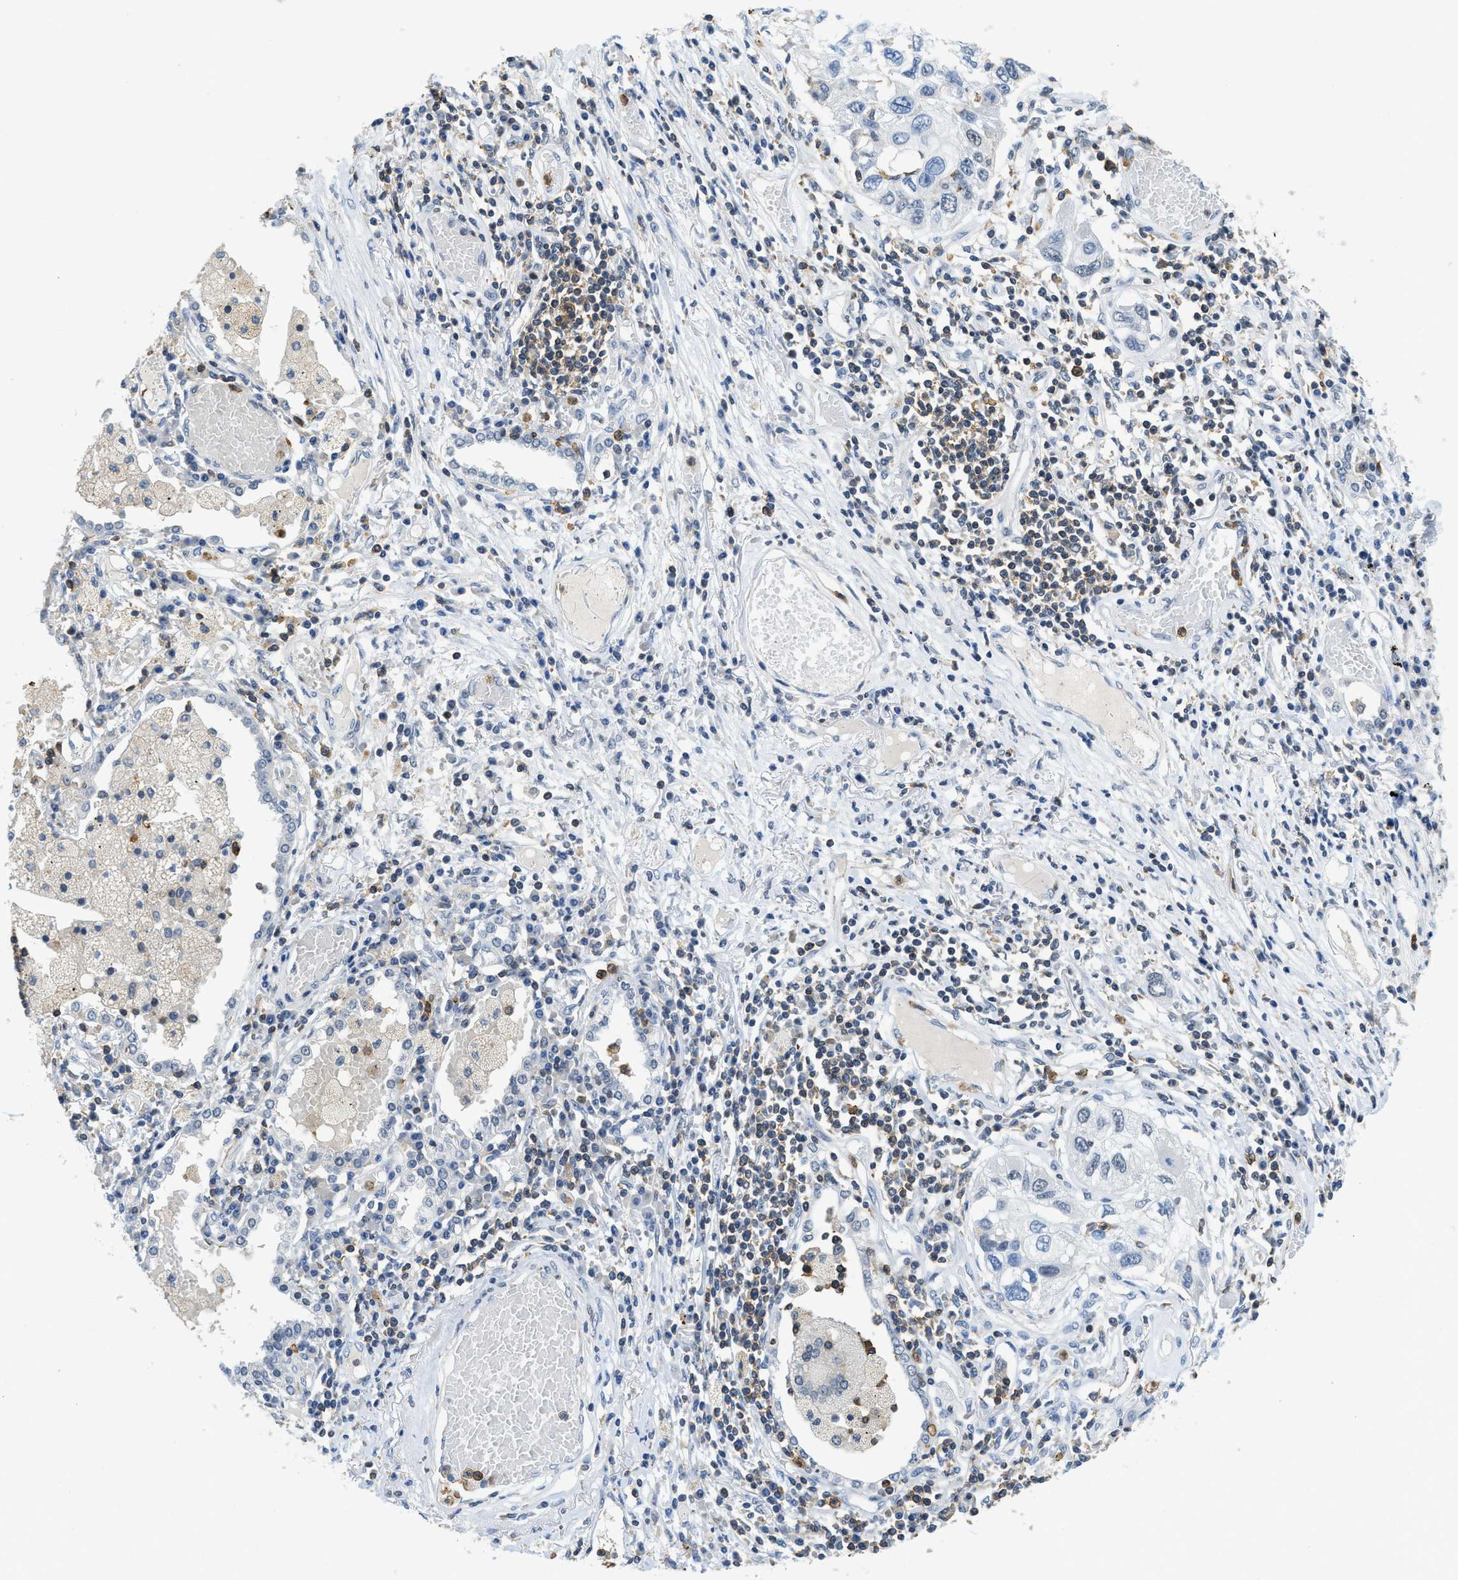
{"staining": {"intensity": "negative", "quantity": "none", "location": "none"}, "tissue": "lung cancer", "cell_type": "Tumor cells", "image_type": "cancer", "snomed": [{"axis": "morphology", "description": "Squamous cell carcinoma, NOS"}, {"axis": "topography", "description": "Lung"}], "caption": "Immunohistochemical staining of human squamous cell carcinoma (lung) reveals no significant staining in tumor cells.", "gene": "FAM151A", "patient": {"sex": "male", "age": 71}}